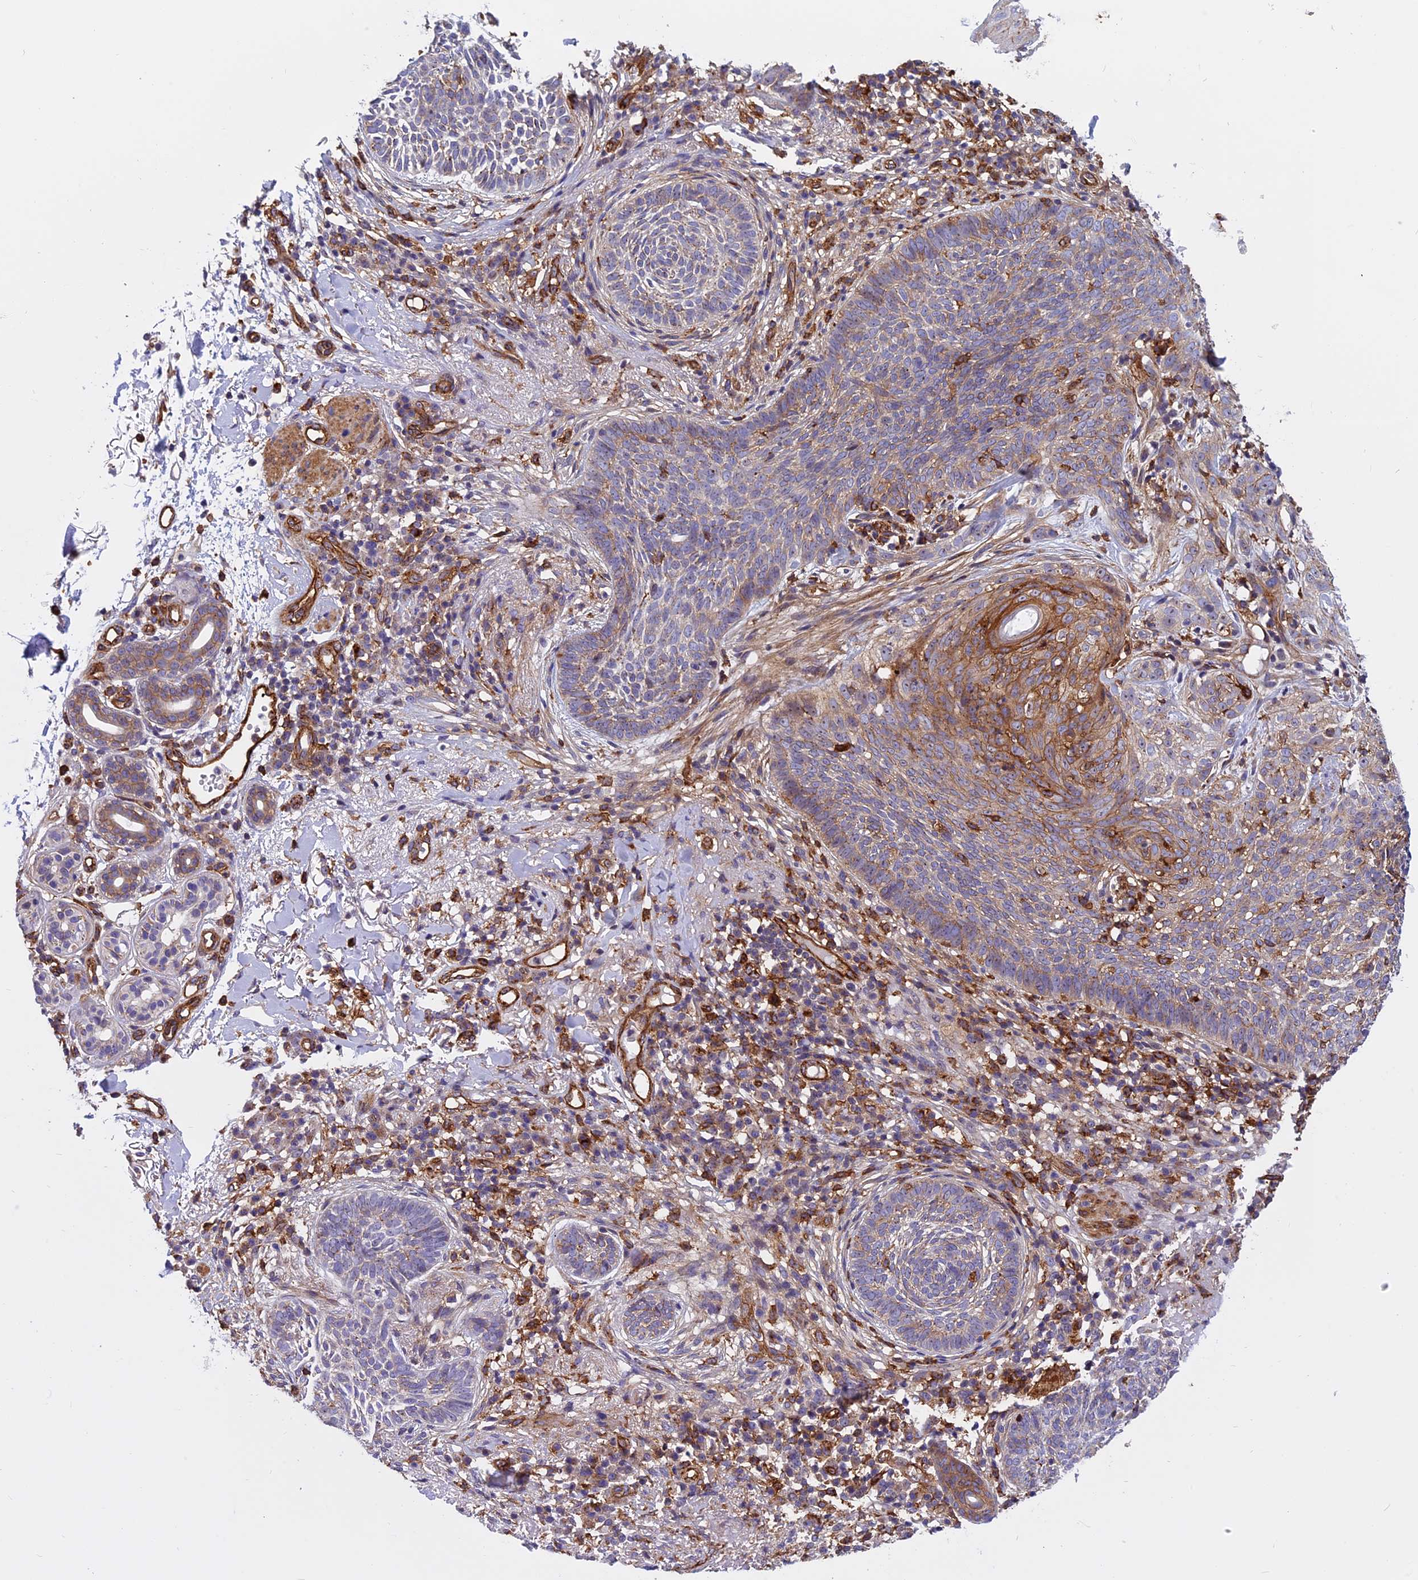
{"staining": {"intensity": "moderate", "quantity": "<25%", "location": "cytoplasmic/membranous"}, "tissue": "skin cancer", "cell_type": "Tumor cells", "image_type": "cancer", "snomed": [{"axis": "morphology", "description": "Basal cell carcinoma"}, {"axis": "topography", "description": "Skin"}], "caption": "This histopathology image displays immunohistochemistry (IHC) staining of human basal cell carcinoma (skin), with low moderate cytoplasmic/membranous expression in approximately <25% of tumor cells.", "gene": "EHBP1L1", "patient": {"sex": "male", "age": 85}}